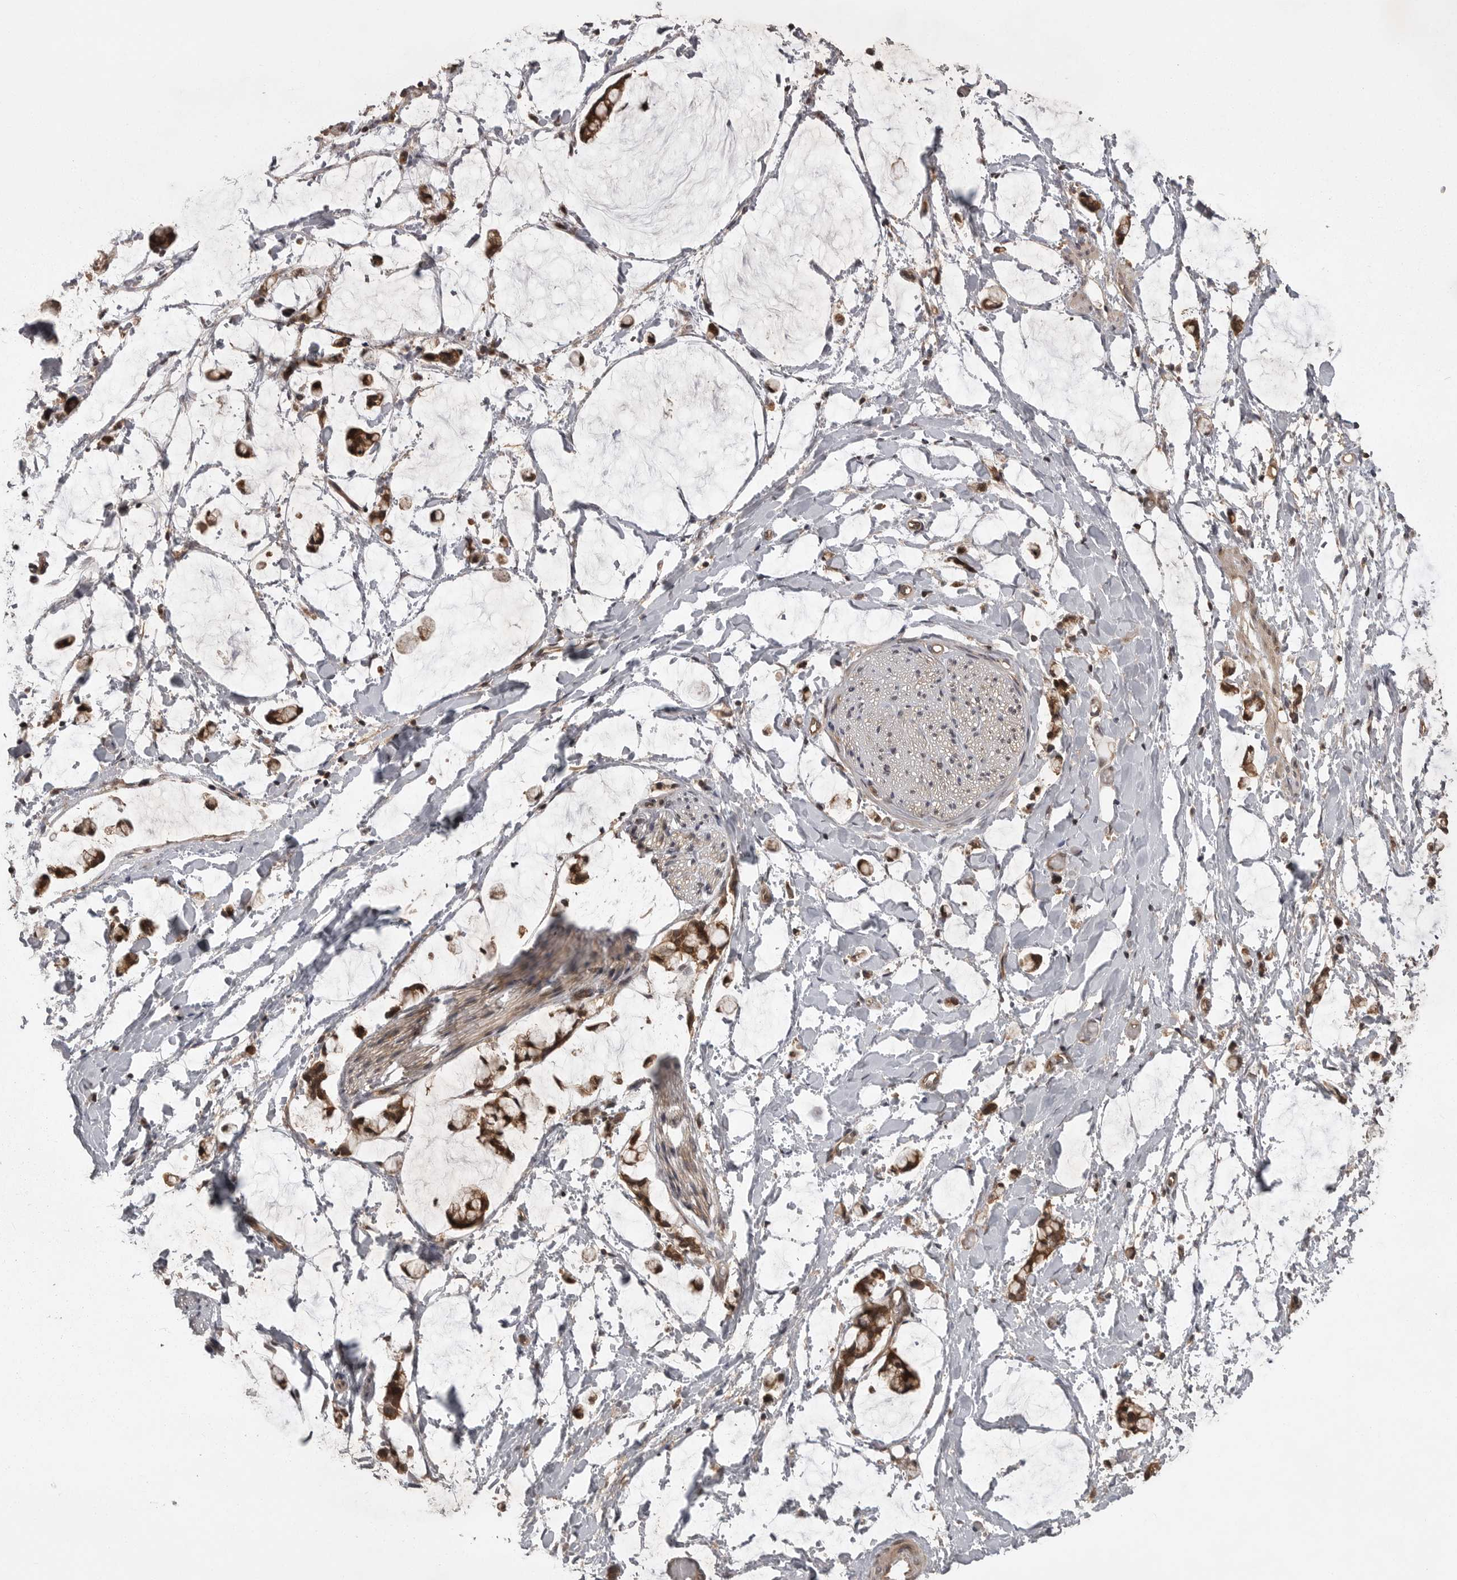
{"staining": {"intensity": "weak", "quantity": ">75%", "location": "cytoplasmic/membranous"}, "tissue": "adipose tissue", "cell_type": "Adipocytes", "image_type": "normal", "snomed": [{"axis": "morphology", "description": "Normal tissue, NOS"}, {"axis": "morphology", "description": "Adenocarcinoma, NOS"}, {"axis": "topography", "description": "Colon"}, {"axis": "topography", "description": "Peripheral nerve tissue"}], "caption": "A low amount of weak cytoplasmic/membranous staining is identified in approximately >75% of adipocytes in normal adipose tissue. The staining is performed using DAB (3,3'-diaminobenzidine) brown chromogen to label protein expression. The nuclei are counter-stained blue using hematoxylin.", "gene": "STK24", "patient": {"sex": "male", "age": 14}}